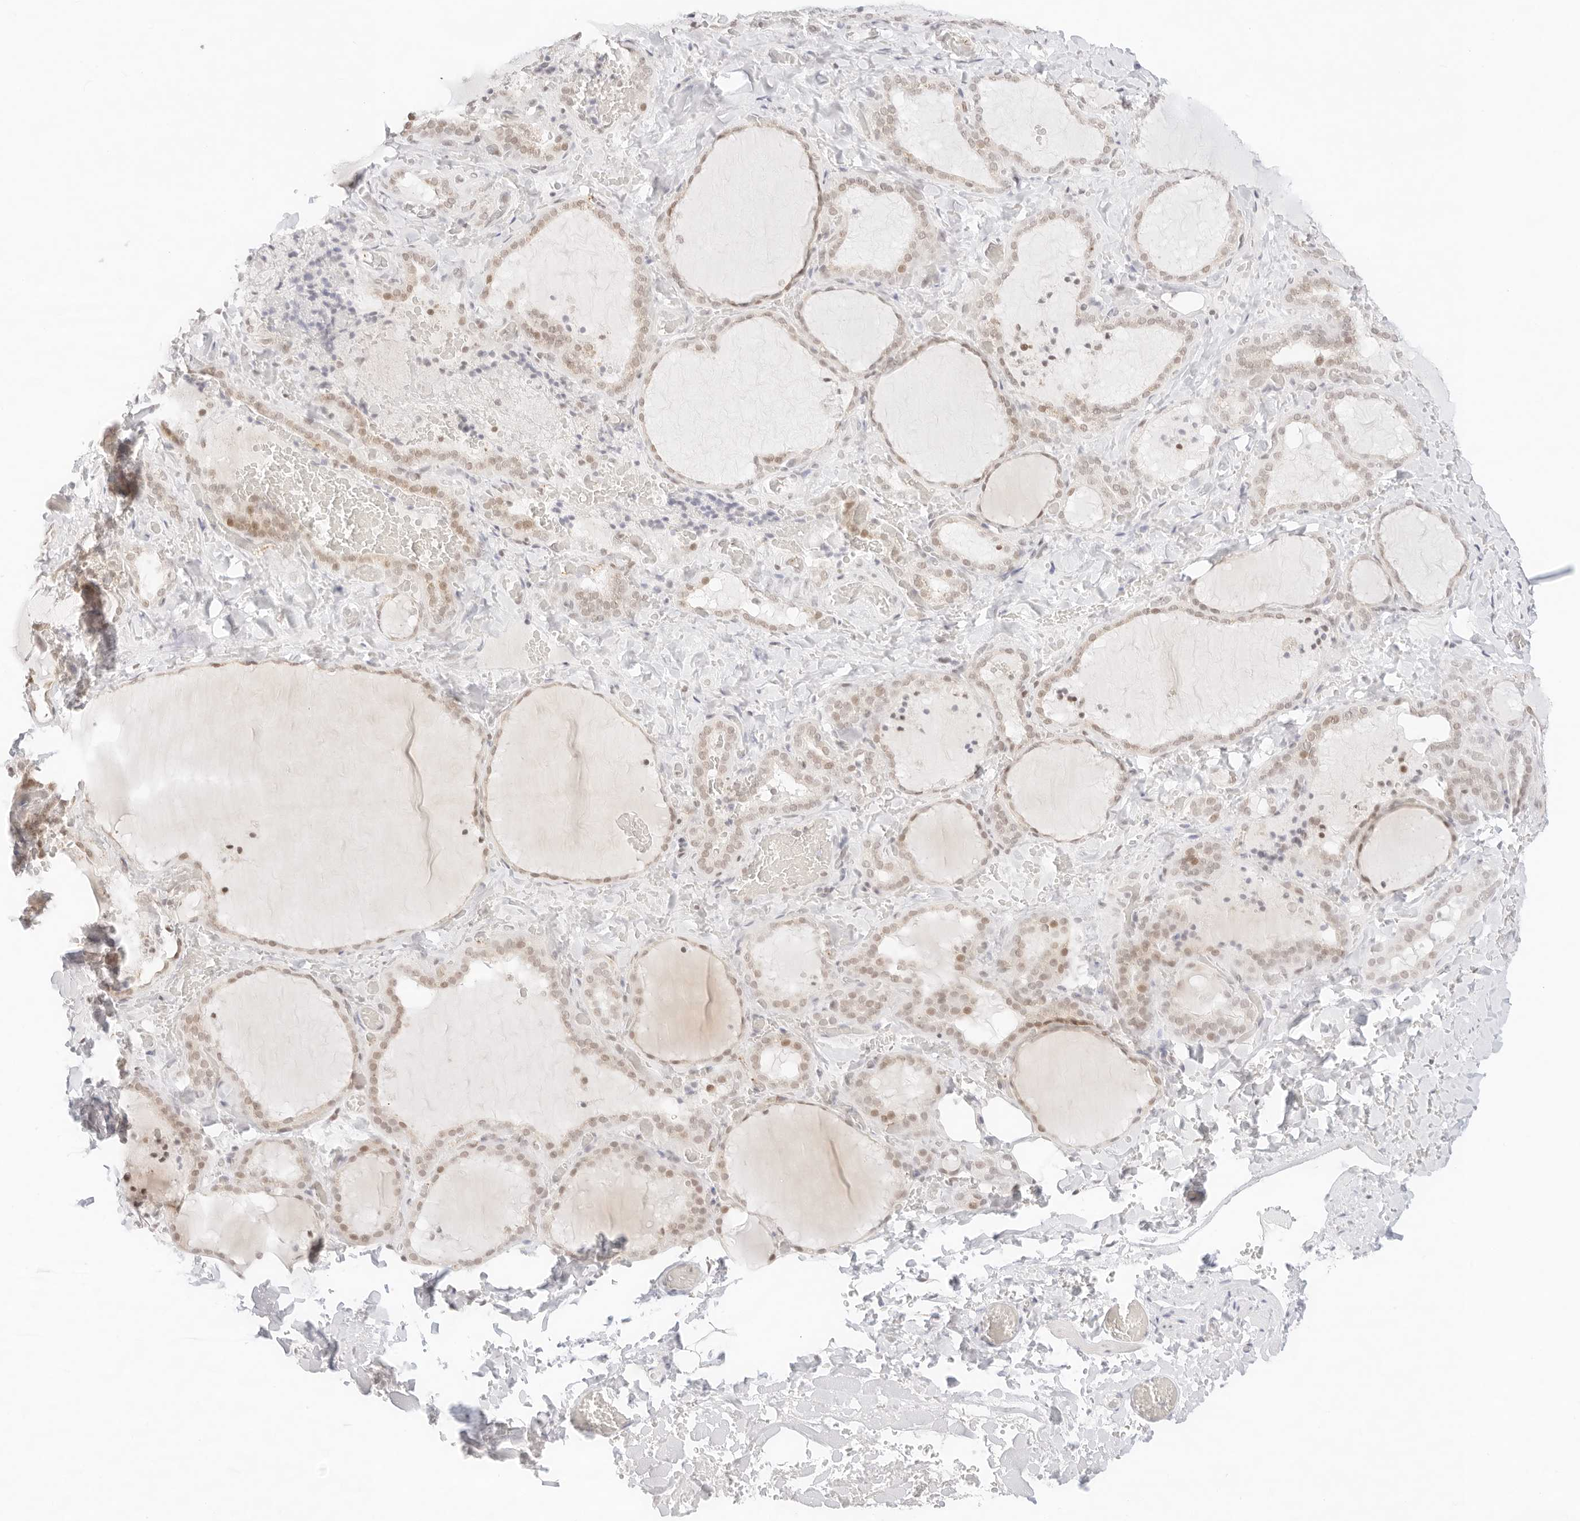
{"staining": {"intensity": "weak", "quantity": "25%-75%", "location": "nuclear"}, "tissue": "thyroid gland", "cell_type": "Glandular cells", "image_type": "normal", "snomed": [{"axis": "morphology", "description": "Normal tissue, NOS"}, {"axis": "topography", "description": "Thyroid gland"}], "caption": "Immunohistochemical staining of benign human thyroid gland demonstrates low levels of weak nuclear positivity in approximately 25%-75% of glandular cells.", "gene": "GNAS", "patient": {"sex": "female", "age": 22}}